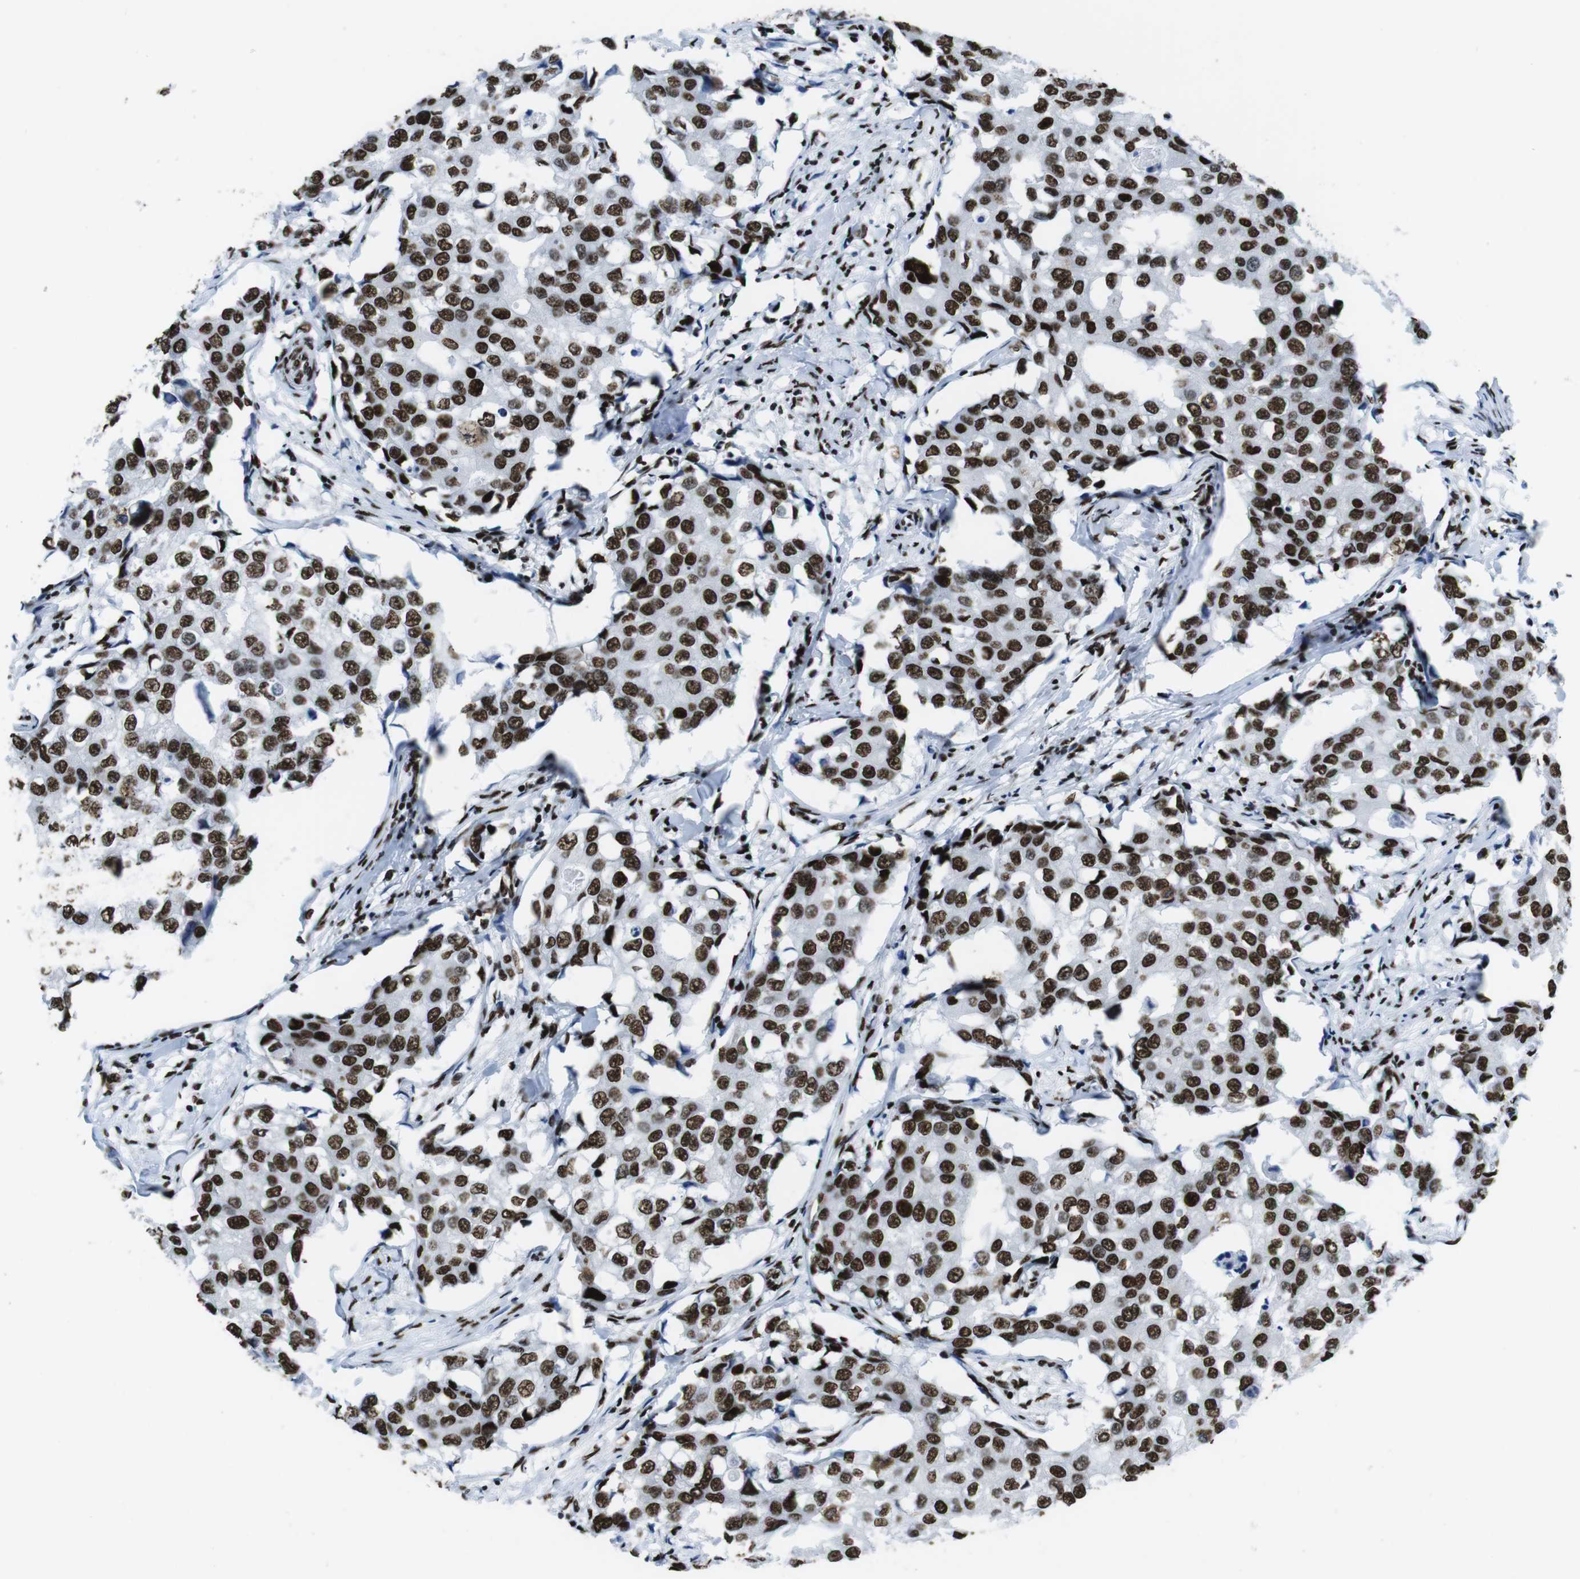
{"staining": {"intensity": "strong", "quantity": ">75%", "location": "nuclear"}, "tissue": "breast cancer", "cell_type": "Tumor cells", "image_type": "cancer", "snomed": [{"axis": "morphology", "description": "Duct carcinoma"}, {"axis": "topography", "description": "Breast"}], "caption": "Approximately >75% of tumor cells in human breast cancer (invasive ductal carcinoma) display strong nuclear protein positivity as visualized by brown immunohistochemical staining.", "gene": "CITED2", "patient": {"sex": "female", "age": 27}}